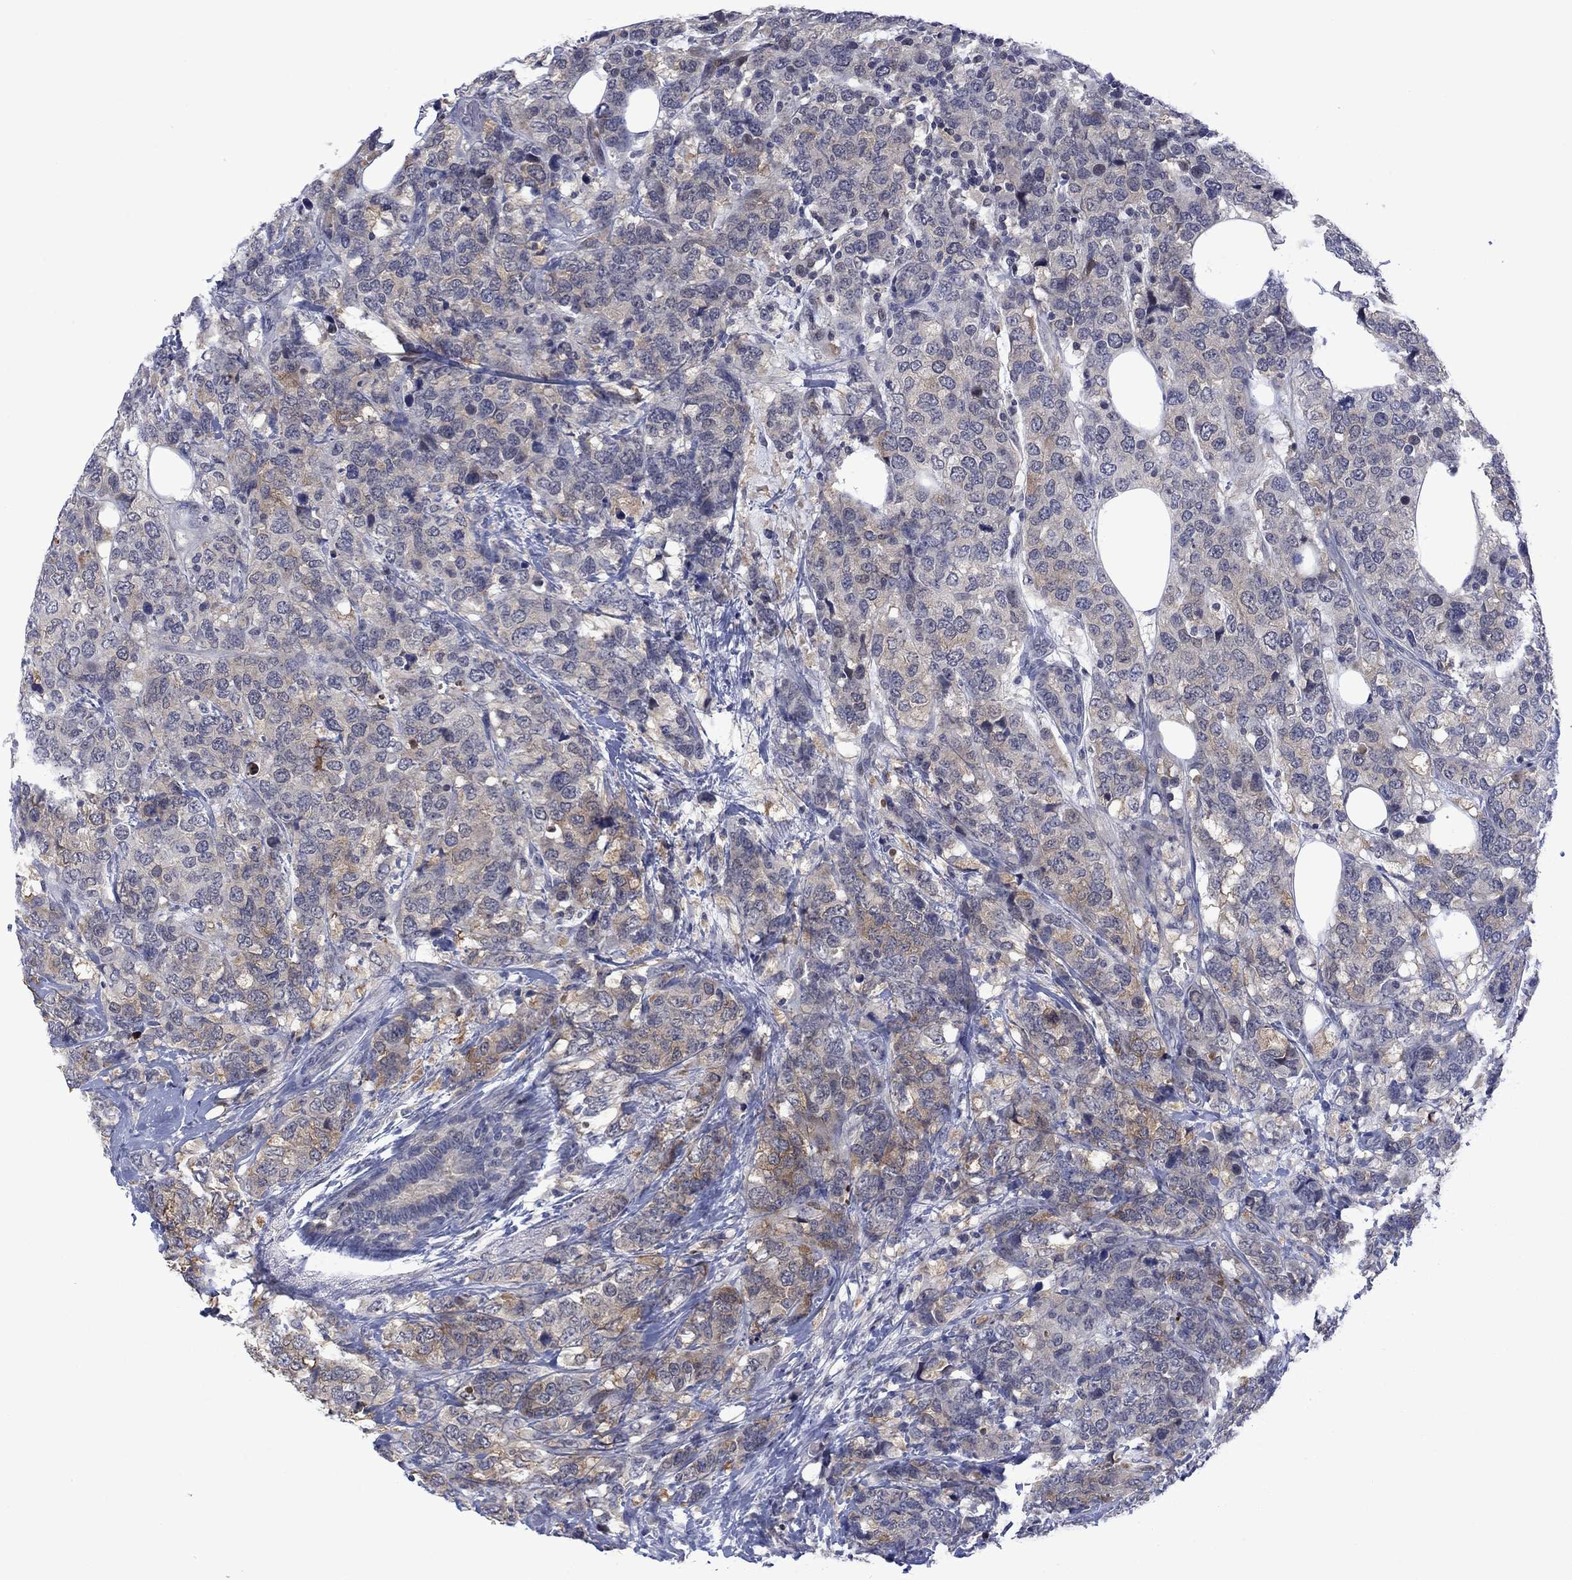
{"staining": {"intensity": "moderate", "quantity": "<25%", "location": "cytoplasmic/membranous"}, "tissue": "breast cancer", "cell_type": "Tumor cells", "image_type": "cancer", "snomed": [{"axis": "morphology", "description": "Lobular carcinoma"}, {"axis": "topography", "description": "Breast"}], "caption": "The micrograph demonstrates a brown stain indicating the presence of a protein in the cytoplasmic/membranous of tumor cells in breast lobular carcinoma.", "gene": "AGL", "patient": {"sex": "female", "age": 59}}